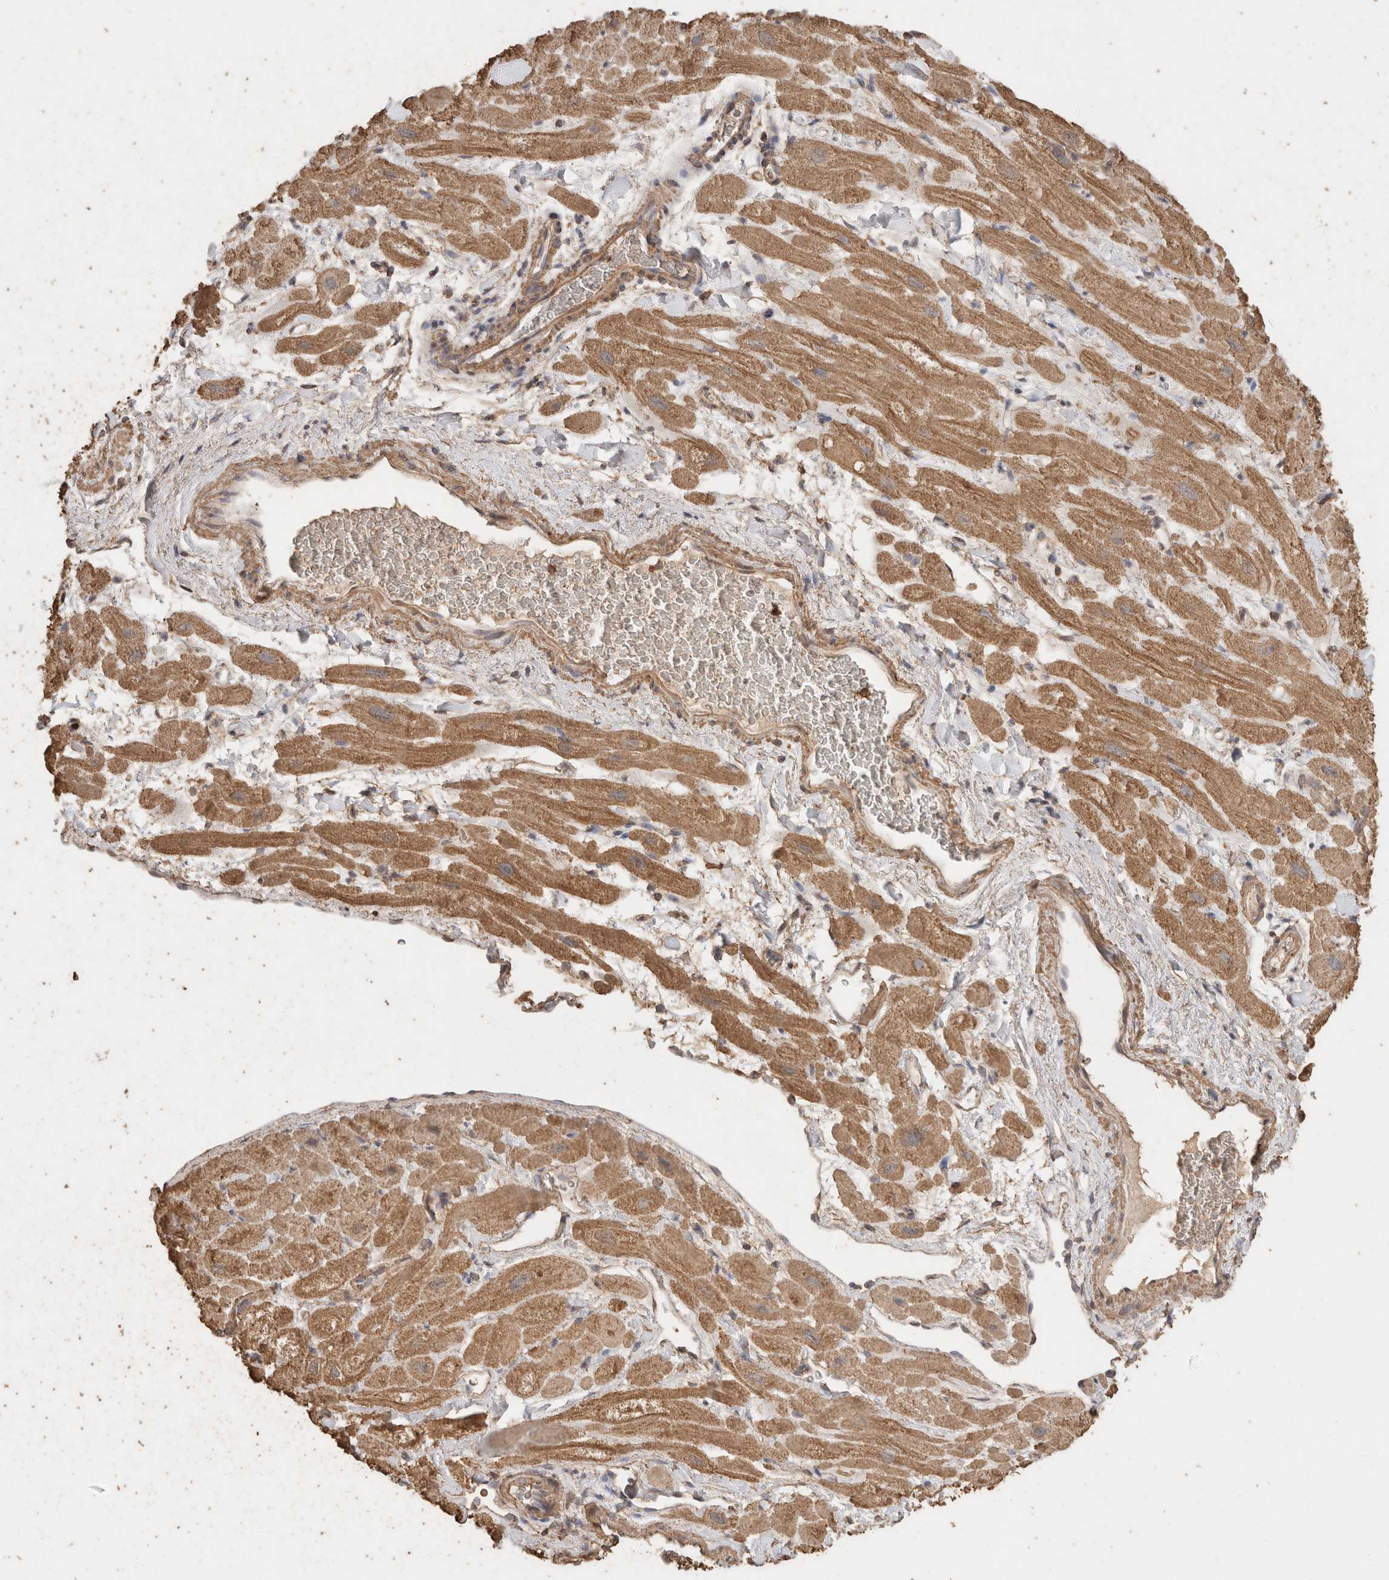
{"staining": {"intensity": "moderate", "quantity": ">75%", "location": "cytoplasmic/membranous"}, "tissue": "heart muscle", "cell_type": "Cardiomyocytes", "image_type": "normal", "snomed": [{"axis": "morphology", "description": "Normal tissue, NOS"}, {"axis": "topography", "description": "Heart"}], "caption": "High-magnification brightfield microscopy of benign heart muscle stained with DAB (brown) and counterstained with hematoxylin (blue). cardiomyocytes exhibit moderate cytoplasmic/membranous staining is present in approximately>75% of cells.", "gene": "CX3CL1", "patient": {"sex": "male", "age": 49}}